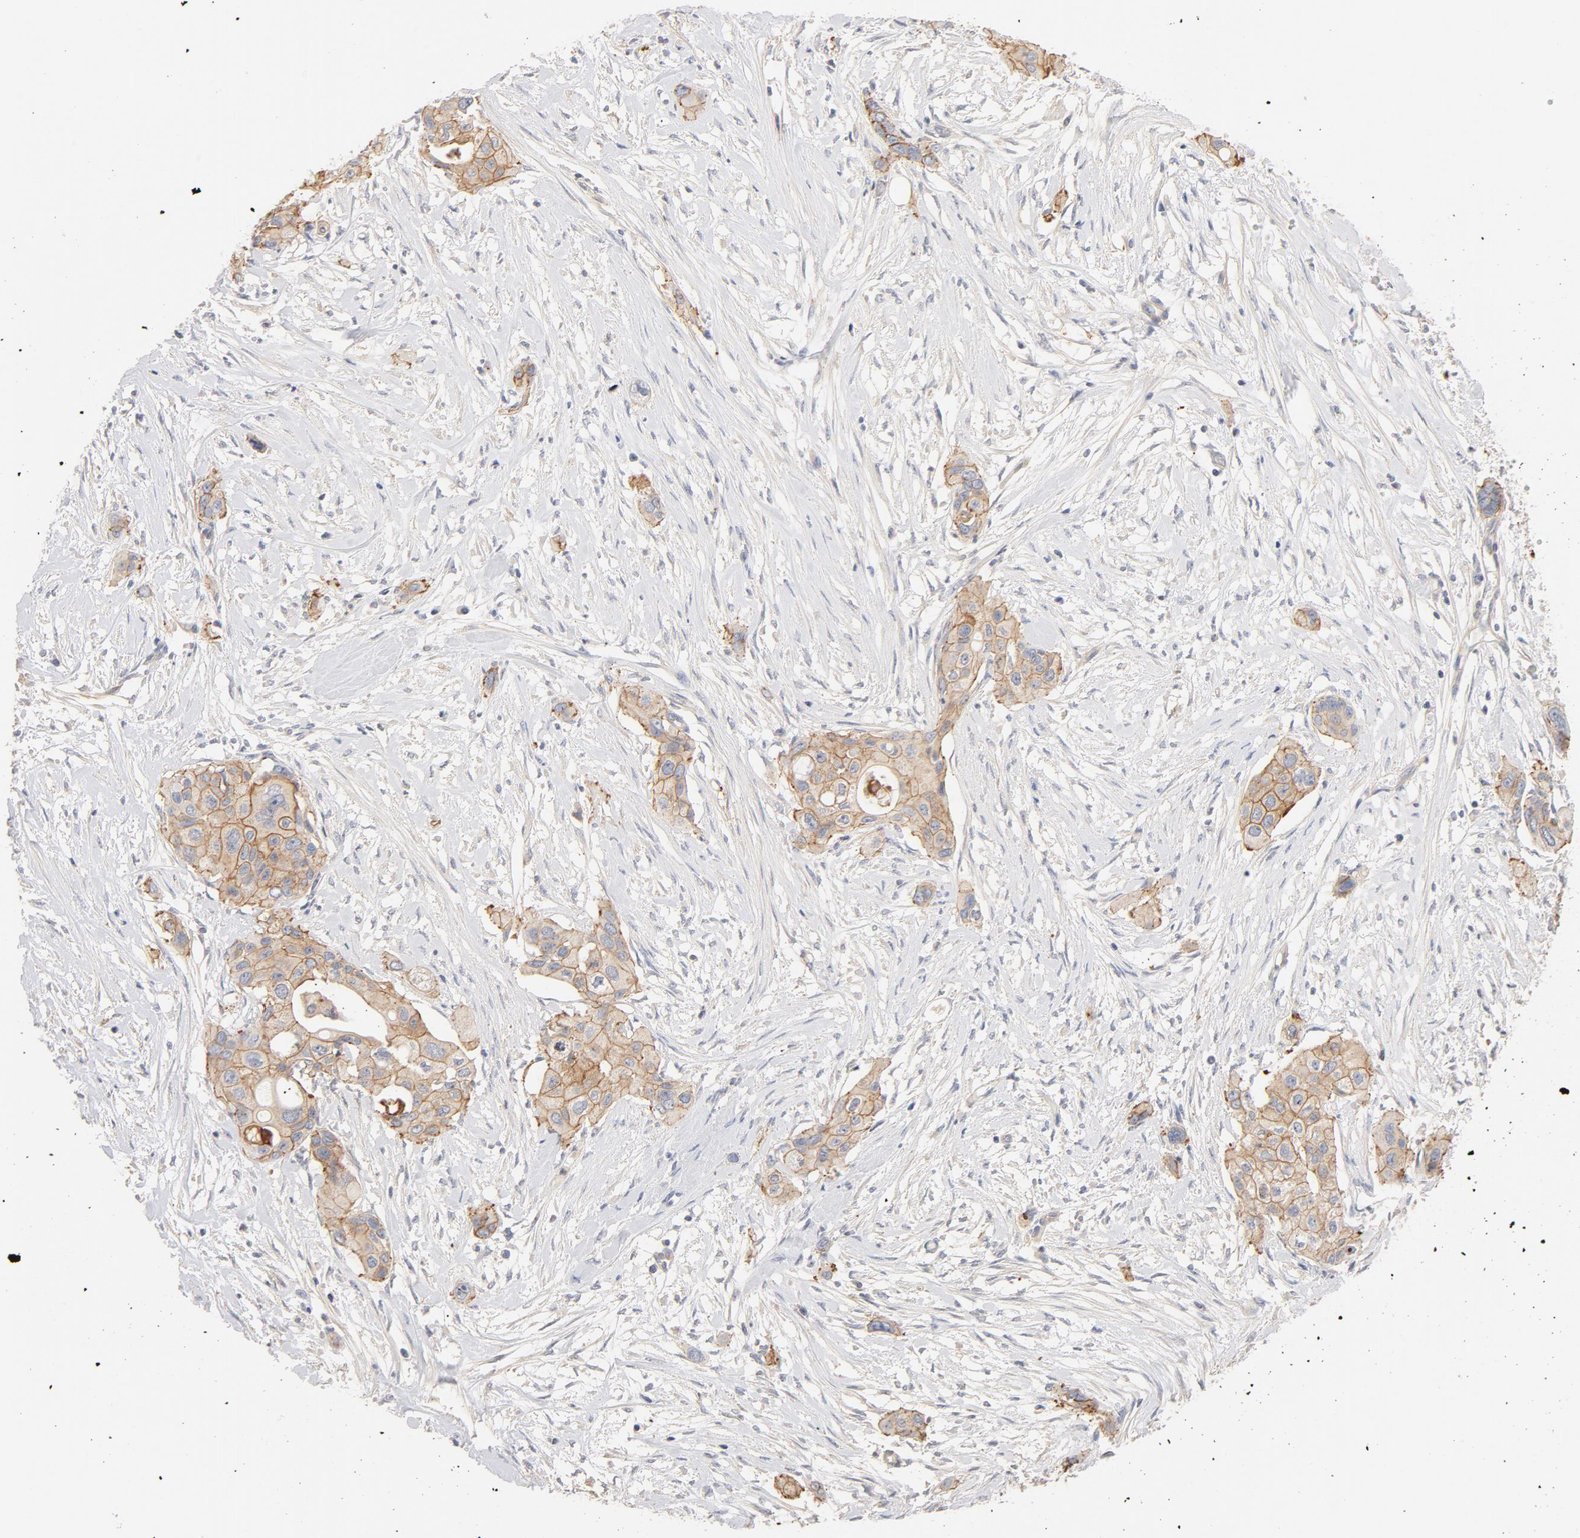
{"staining": {"intensity": "moderate", "quantity": ">75%", "location": "cytoplasmic/membranous"}, "tissue": "pancreatic cancer", "cell_type": "Tumor cells", "image_type": "cancer", "snomed": [{"axis": "morphology", "description": "Adenocarcinoma, NOS"}, {"axis": "topography", "description": "Pancreas"}], "caption": "IHC (DAB) staining of pancreatic adenocarcinoma displays moderate cytoplasmic/membranous protein positivity in about >75% of tumor cells.", "gene": "STRN3", "patient": {"sex": "female", "age": 60}}